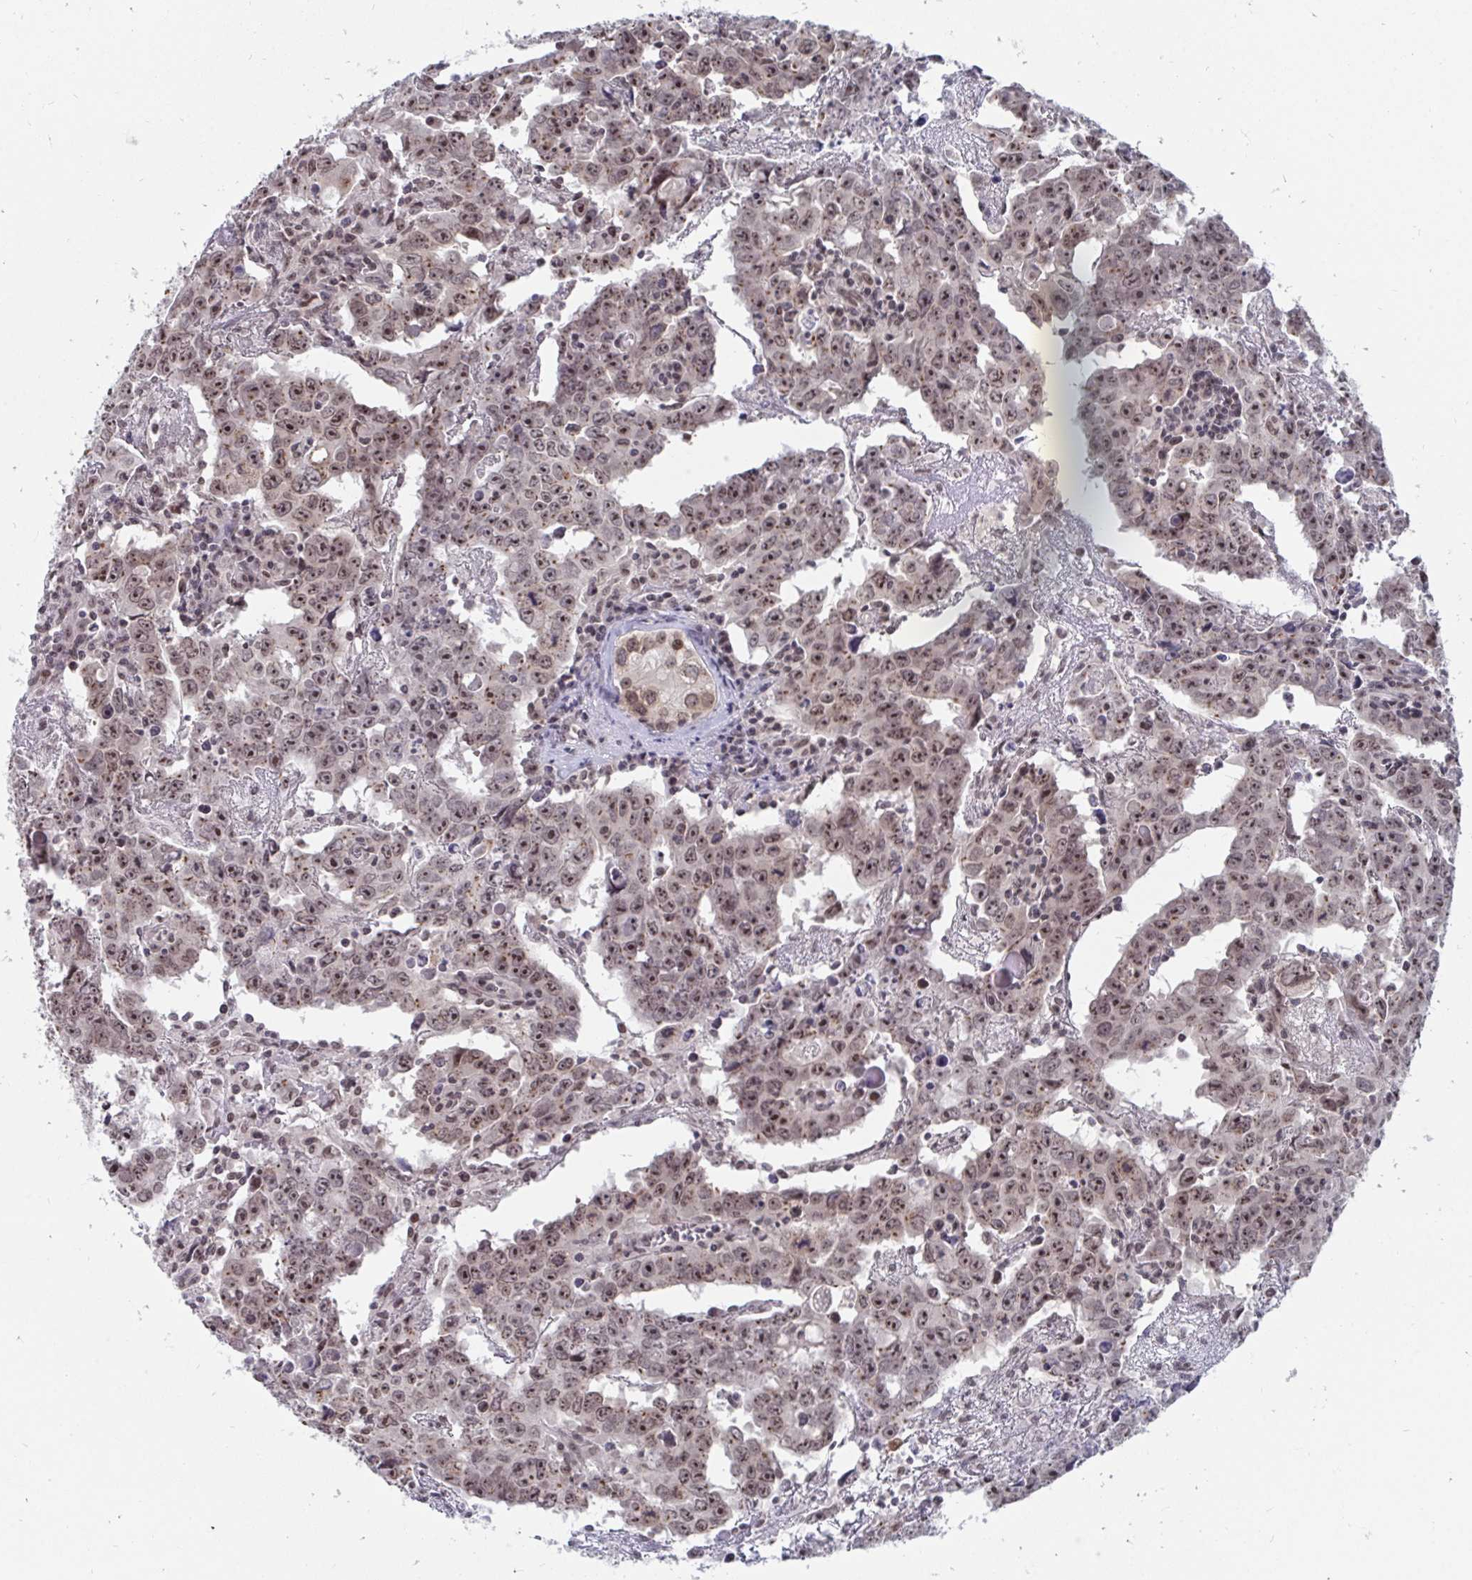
{"staining": {"intensity": "strong", "quantity": ">75%", "location": "nuclear"}, "tissue": "testis cancer", "cell_type": "Tumor cells", "image_type": "cancer", "snomed": [{"axis": "morphology", "description": "Carcinoma, Embryonal, NOS"}, {"axis": "topography", "description": "Testis"}], "caption": "Protein analysis of embryonal carcinoma (testis) tissue exhibits strong nuclear positivity in about >75% of tumor cells.", "gene": "TRIP12", "patient": {"sex": "male", "age": 22}}